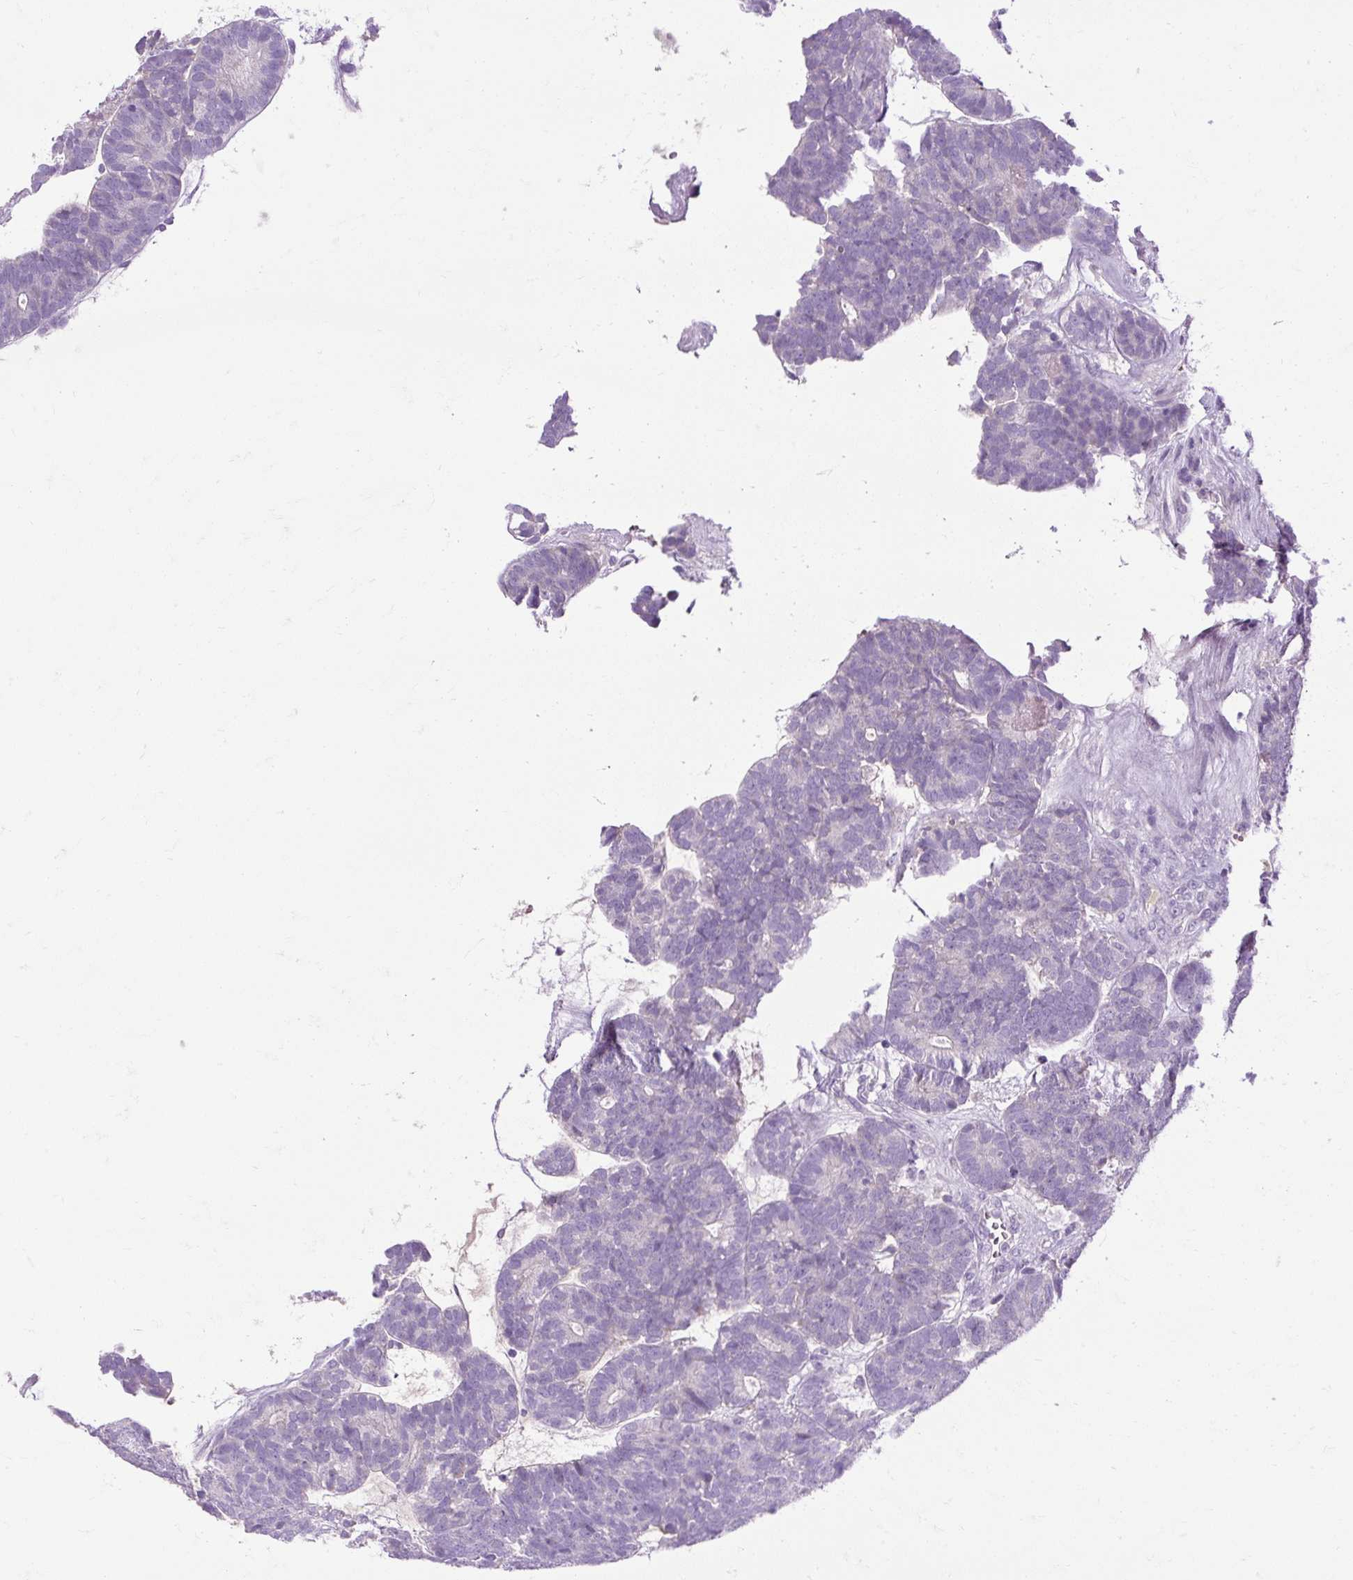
{"staining": {"intensity": "negative", "quantity": "none", "location": "none"}, "tissue": "head and neck cancer", "cell_type": "Tumor cells", "image_type": "cancer", "snomed": [{"axis": "morphology", "description": "Adenocarcinoma, NOS"}, {"axis": "topography", "description": "Head-Neck"}], "caption": "Head and neck adenocarcinoma stained for a protein using IHC exhibits no positivity tumor cells.", "gene": "ARRDC2", "patient": {"sex": "female", "age": 81}}